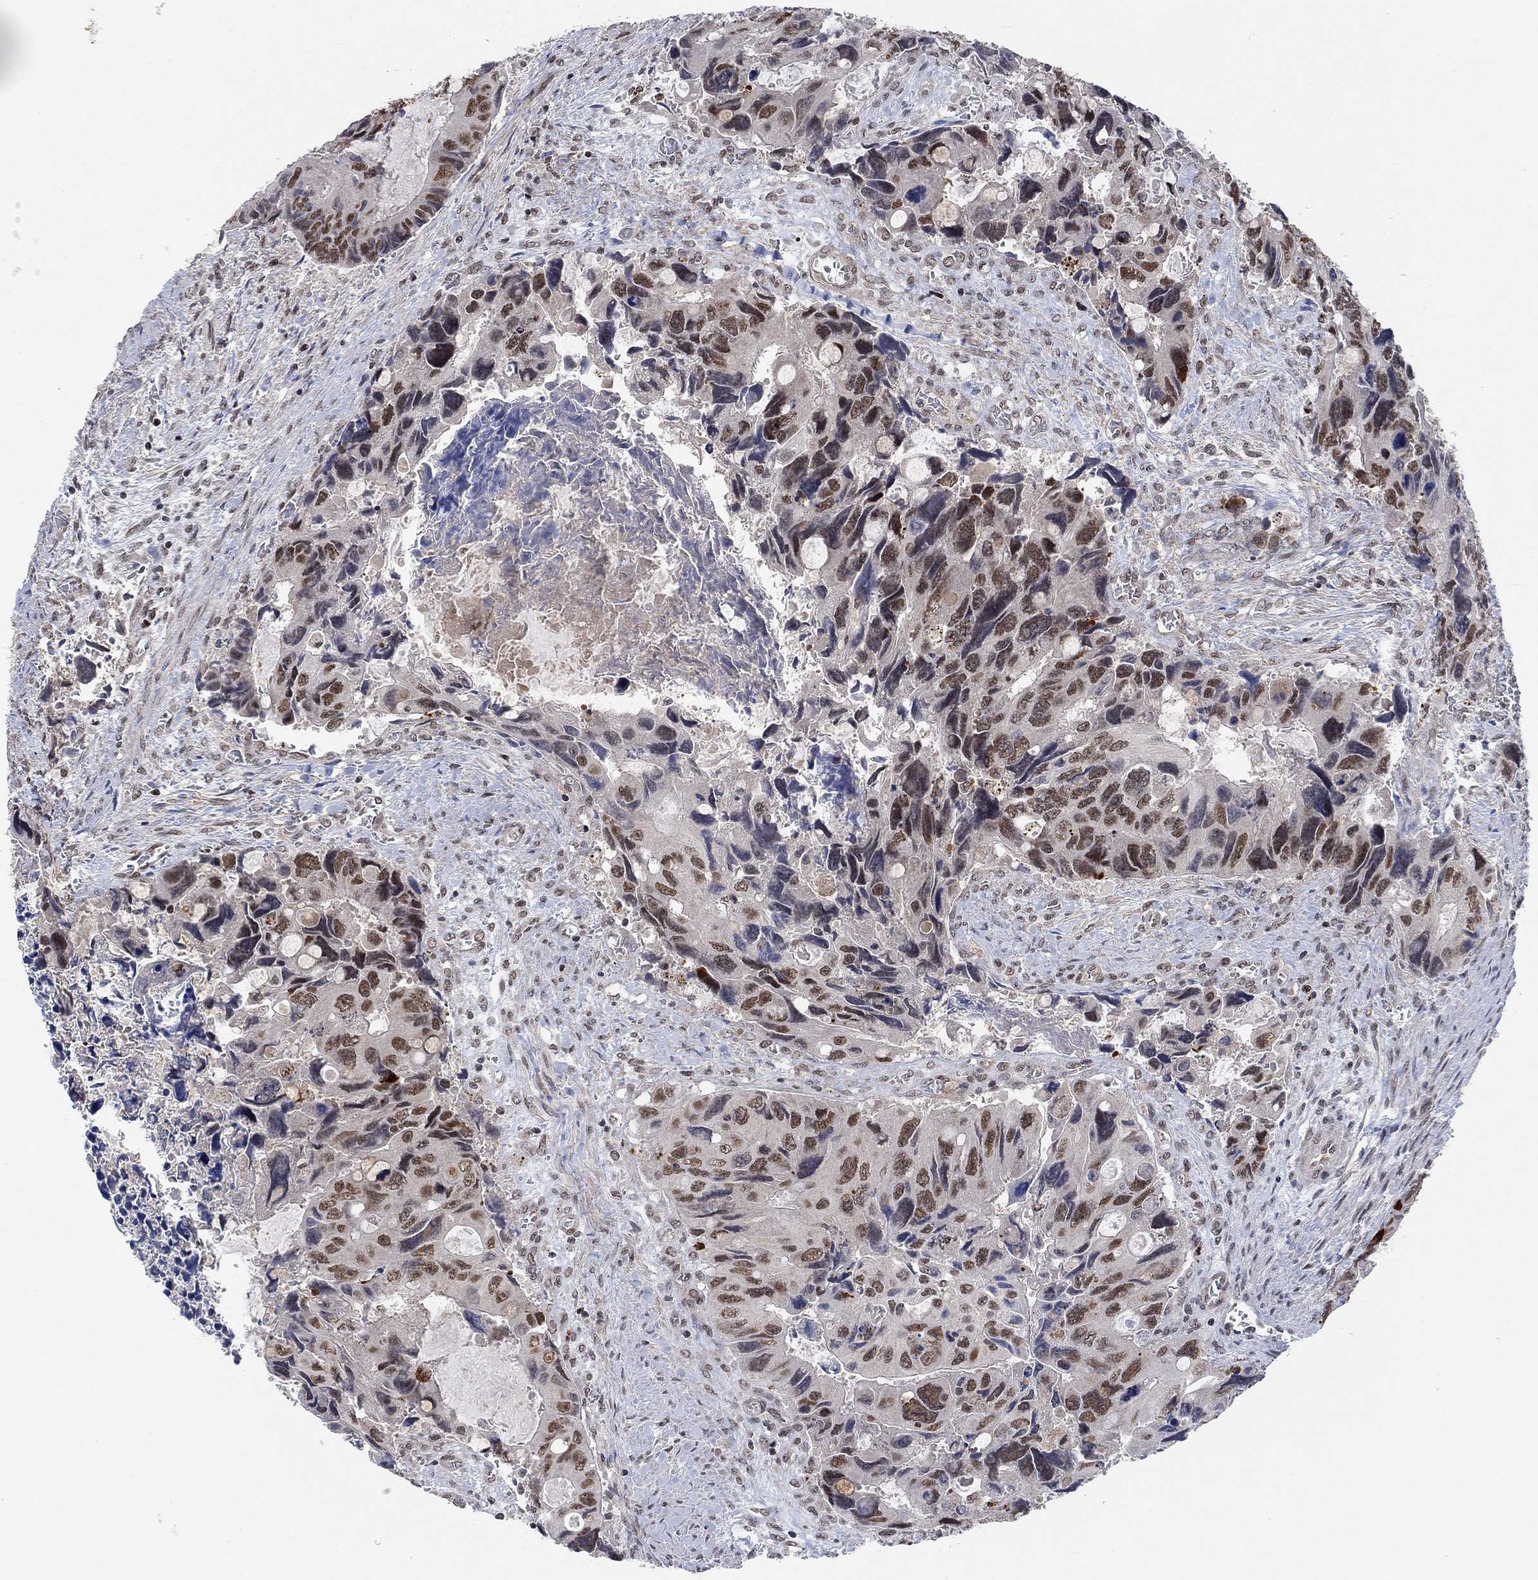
{"staining": {"intensity": "strong", "quantity": "<25%", "location": "nuclear"}, "tissue": "colorectal cancer", "cell_type": "Tumor cells", "image_type": "cancer", "snomed": [{"axis": "morphology", "description": "Adenocarcinoma, NOS"}, {"axis": "topography", "description": "Rectum"}], "caption": "Strong nuclear protein expression is seen in about <25% of tumor cells in colorectal cancer. (DAB (3,3'-diaminobenzidine) IHC, brown staining for protein, blue staining for nuclei).", "gene": "THAP8", "patient": {"sex": "male", "age": 62}}